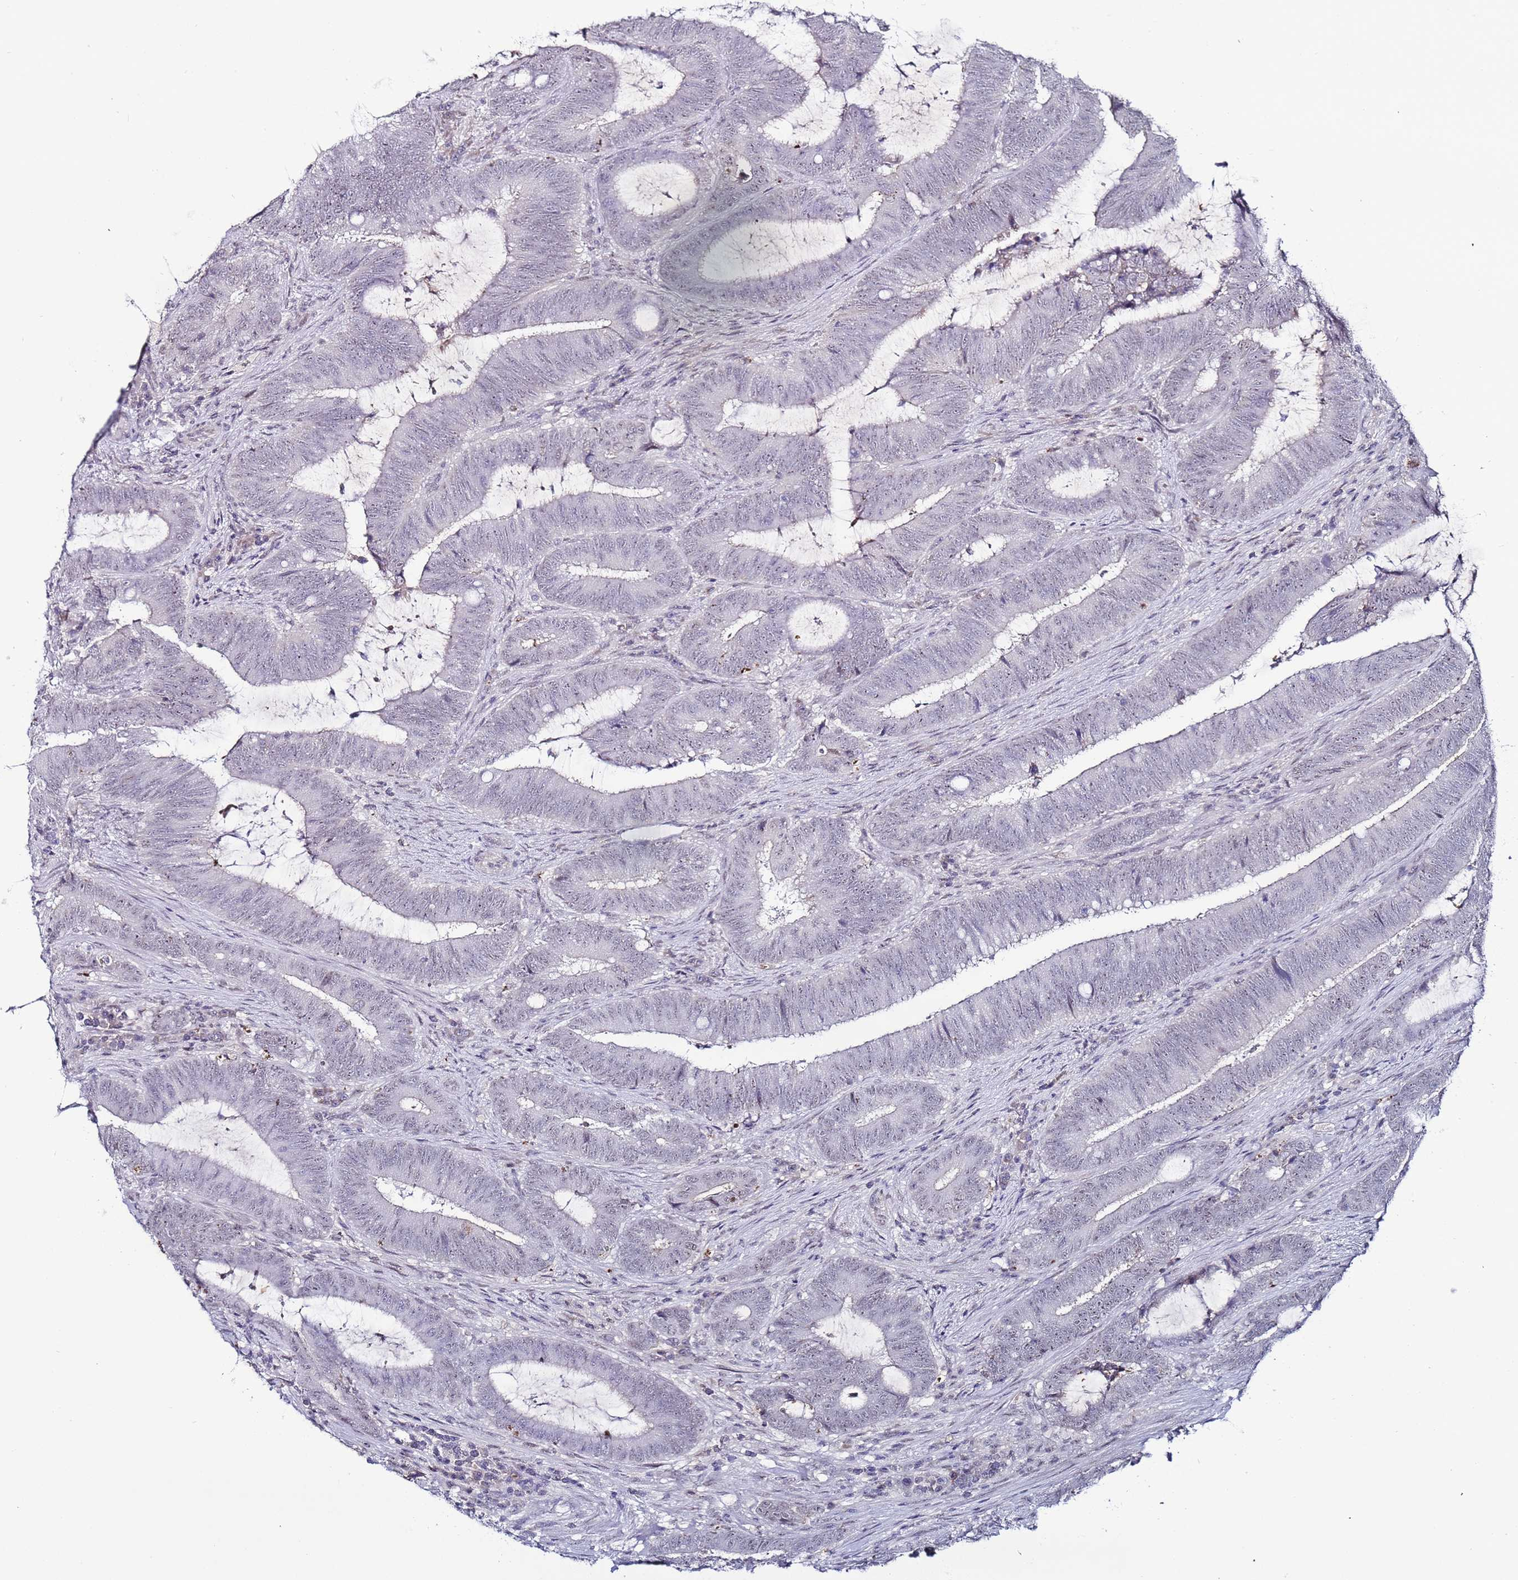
{"staining": {"intensity": "weak", "quantity": "<25%", "location": "nuclear"}, "tissue": "colorectal cancer", "cell_type": "Tumor cells", "image_type": "cancer", "snomed": [{"axis": "morphology", "description": "Adenocarcinoma, NOS"}, {"axis": "topography", "description": "Colon"}], "caption": "An IHC photomicrograph of adenocarcinoma (colorectal) is shown. There is no staining in tumor cells of adenocarcinoma (colorectal).", "gene": "PSMA7", "patient": {"sex": "female", "age": 43}}